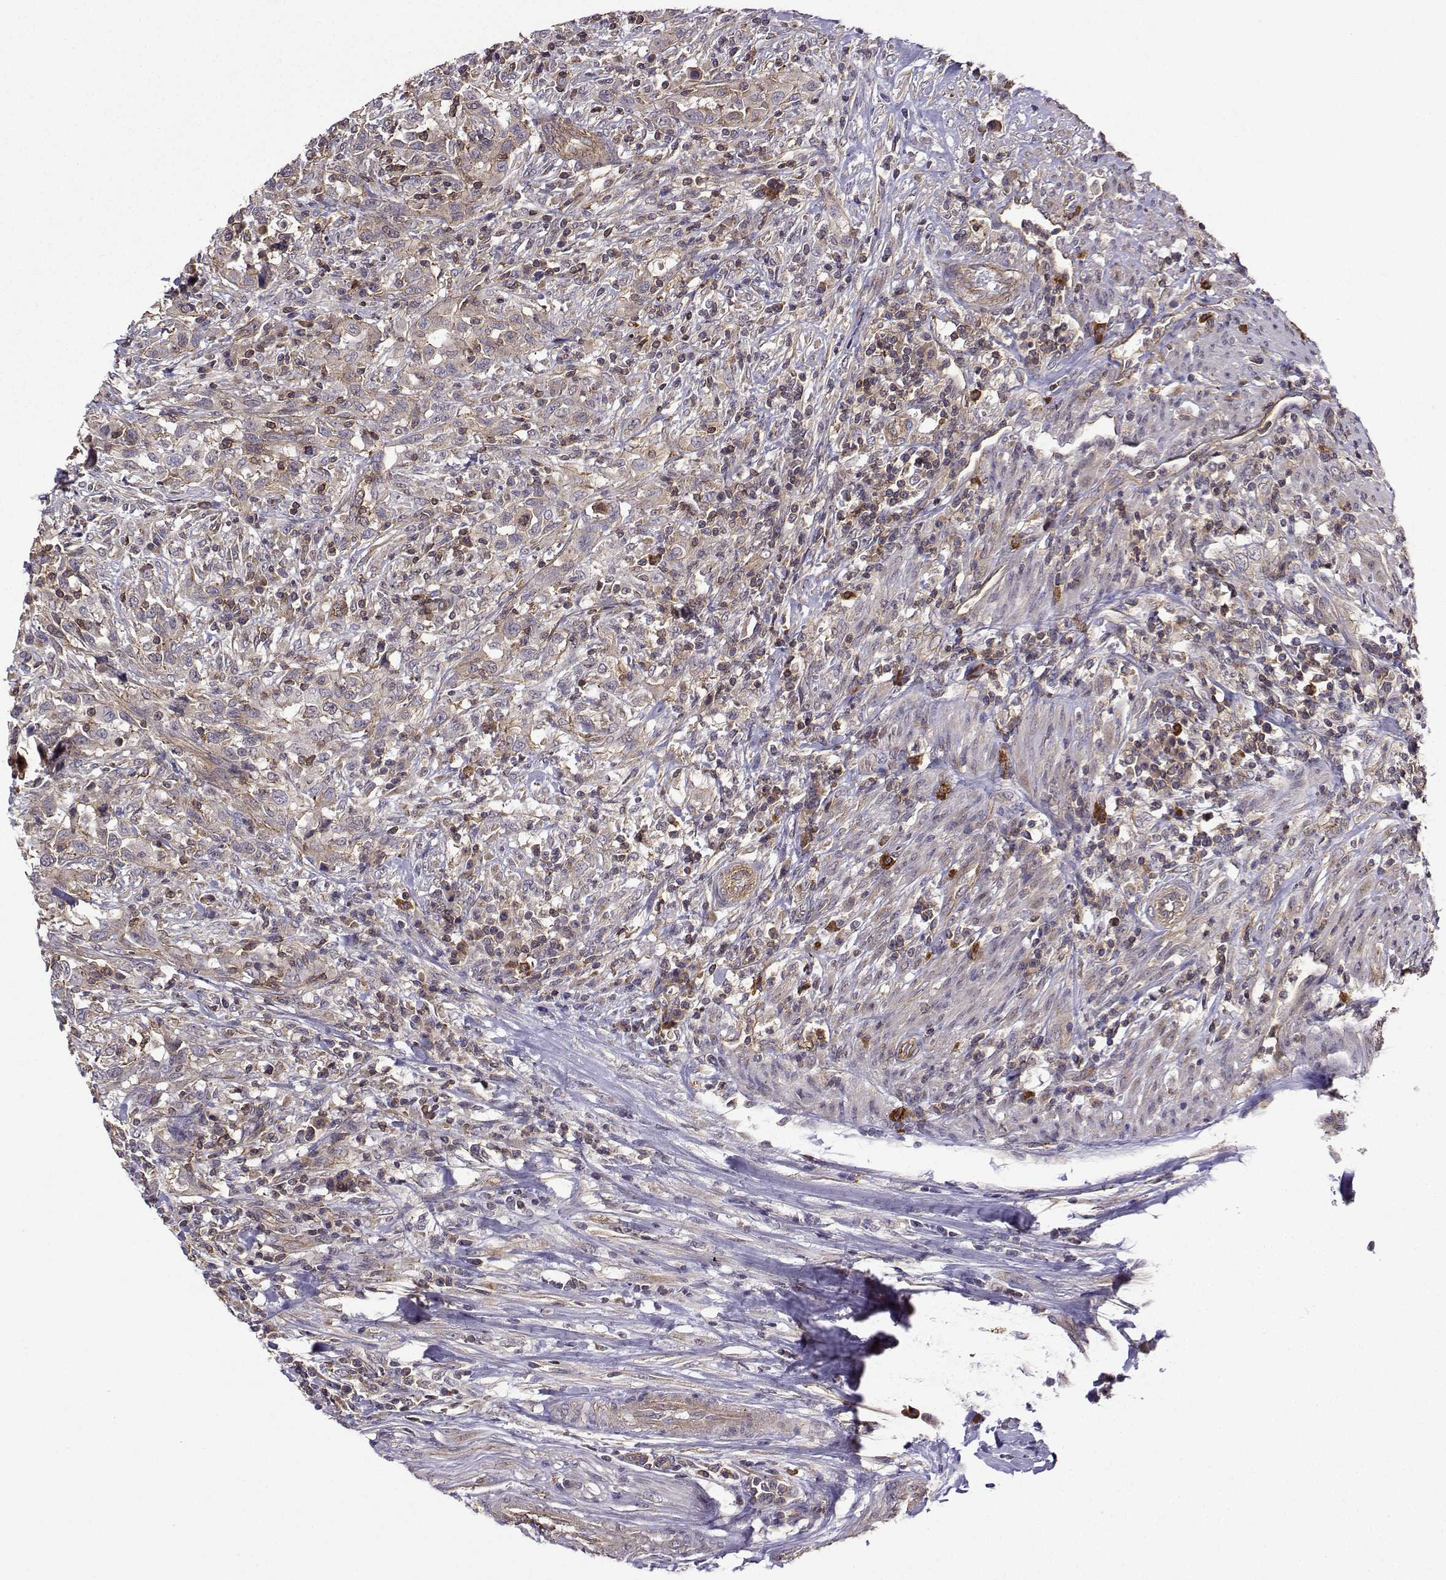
{"staining": {"intensity": "weak", "quantity": "<25%", "location": "cytoplasmic/membranous"}, "tissue": "urothelial cancer", "cell_type": "Tumor cells", "image_type": "cancer", "snomed": [{"axis": "morphology", "description": "Urothelial carcinoma, NOS"}, {"axis": "morphology", "description": "Urothelial carcinoma, High grade"}, {"axis": "topography", "description": "Urinary bladder"}], "caption": "A micrograph of high-grade urothelial carcinoma stained for a protein shows no brown staining in tumor cells.", "gene": "ITGB8", "patient": {"sex": "female", "age": 64}}